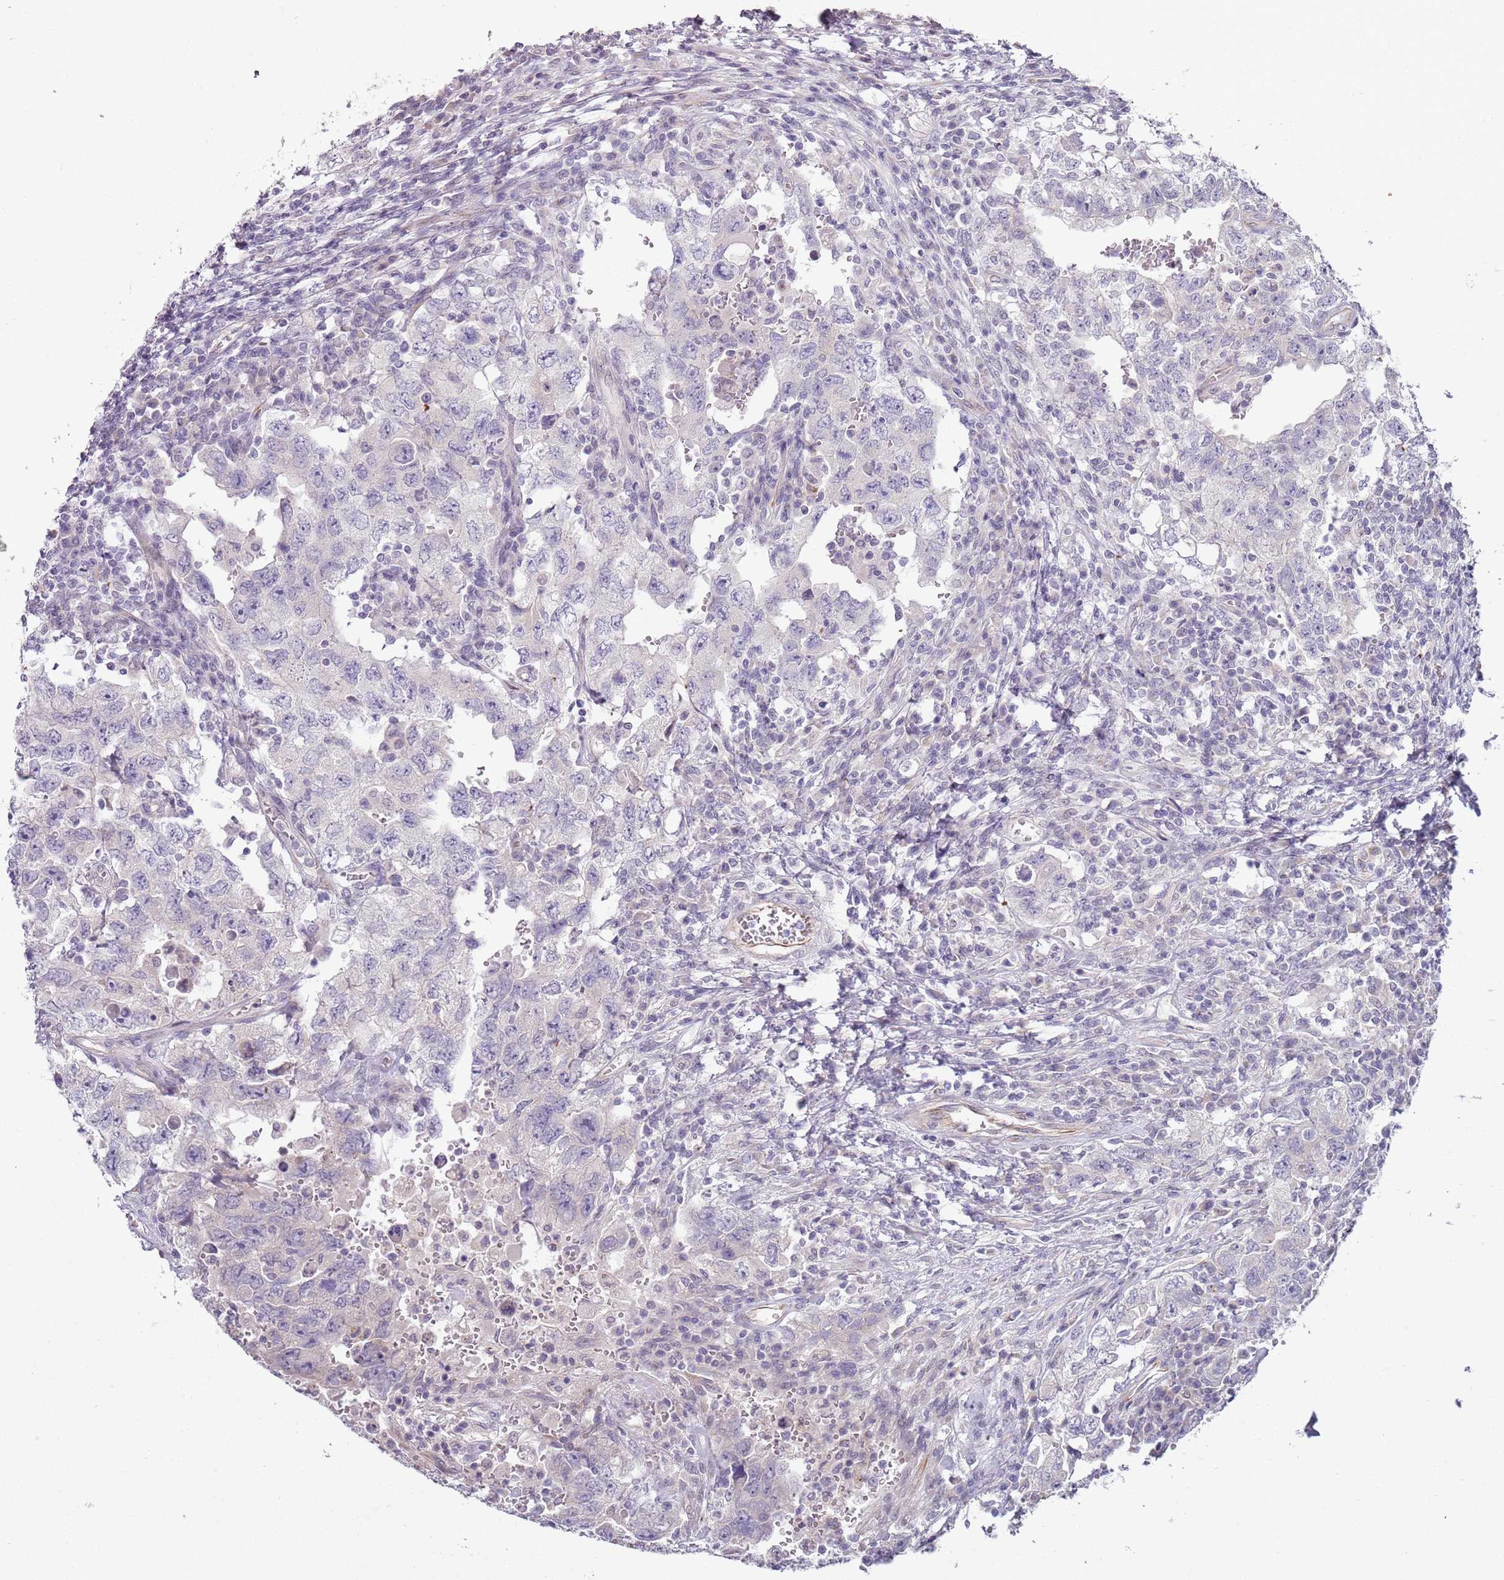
{"staining": {"intensity": "negative", "quantity": "none", "location": "none"}, "tissue": "testis cancer", "cell_type": "Tumor cells", "image_type": "cancer", "snomed": [{"axis": "morphology", "description": "Carcinoma, Embryonal, NOS"}, {"axis": "topography", "description": "Testis"}], "caption": "The immunohistochemistry histopathology image has no significant staining in tumor cells of testis cancer (embryonal carcinoma) tissue. Nuclei are stained in blue.", "gene": "NBPF3", "patient": {"sex": "male", "age": 26}}